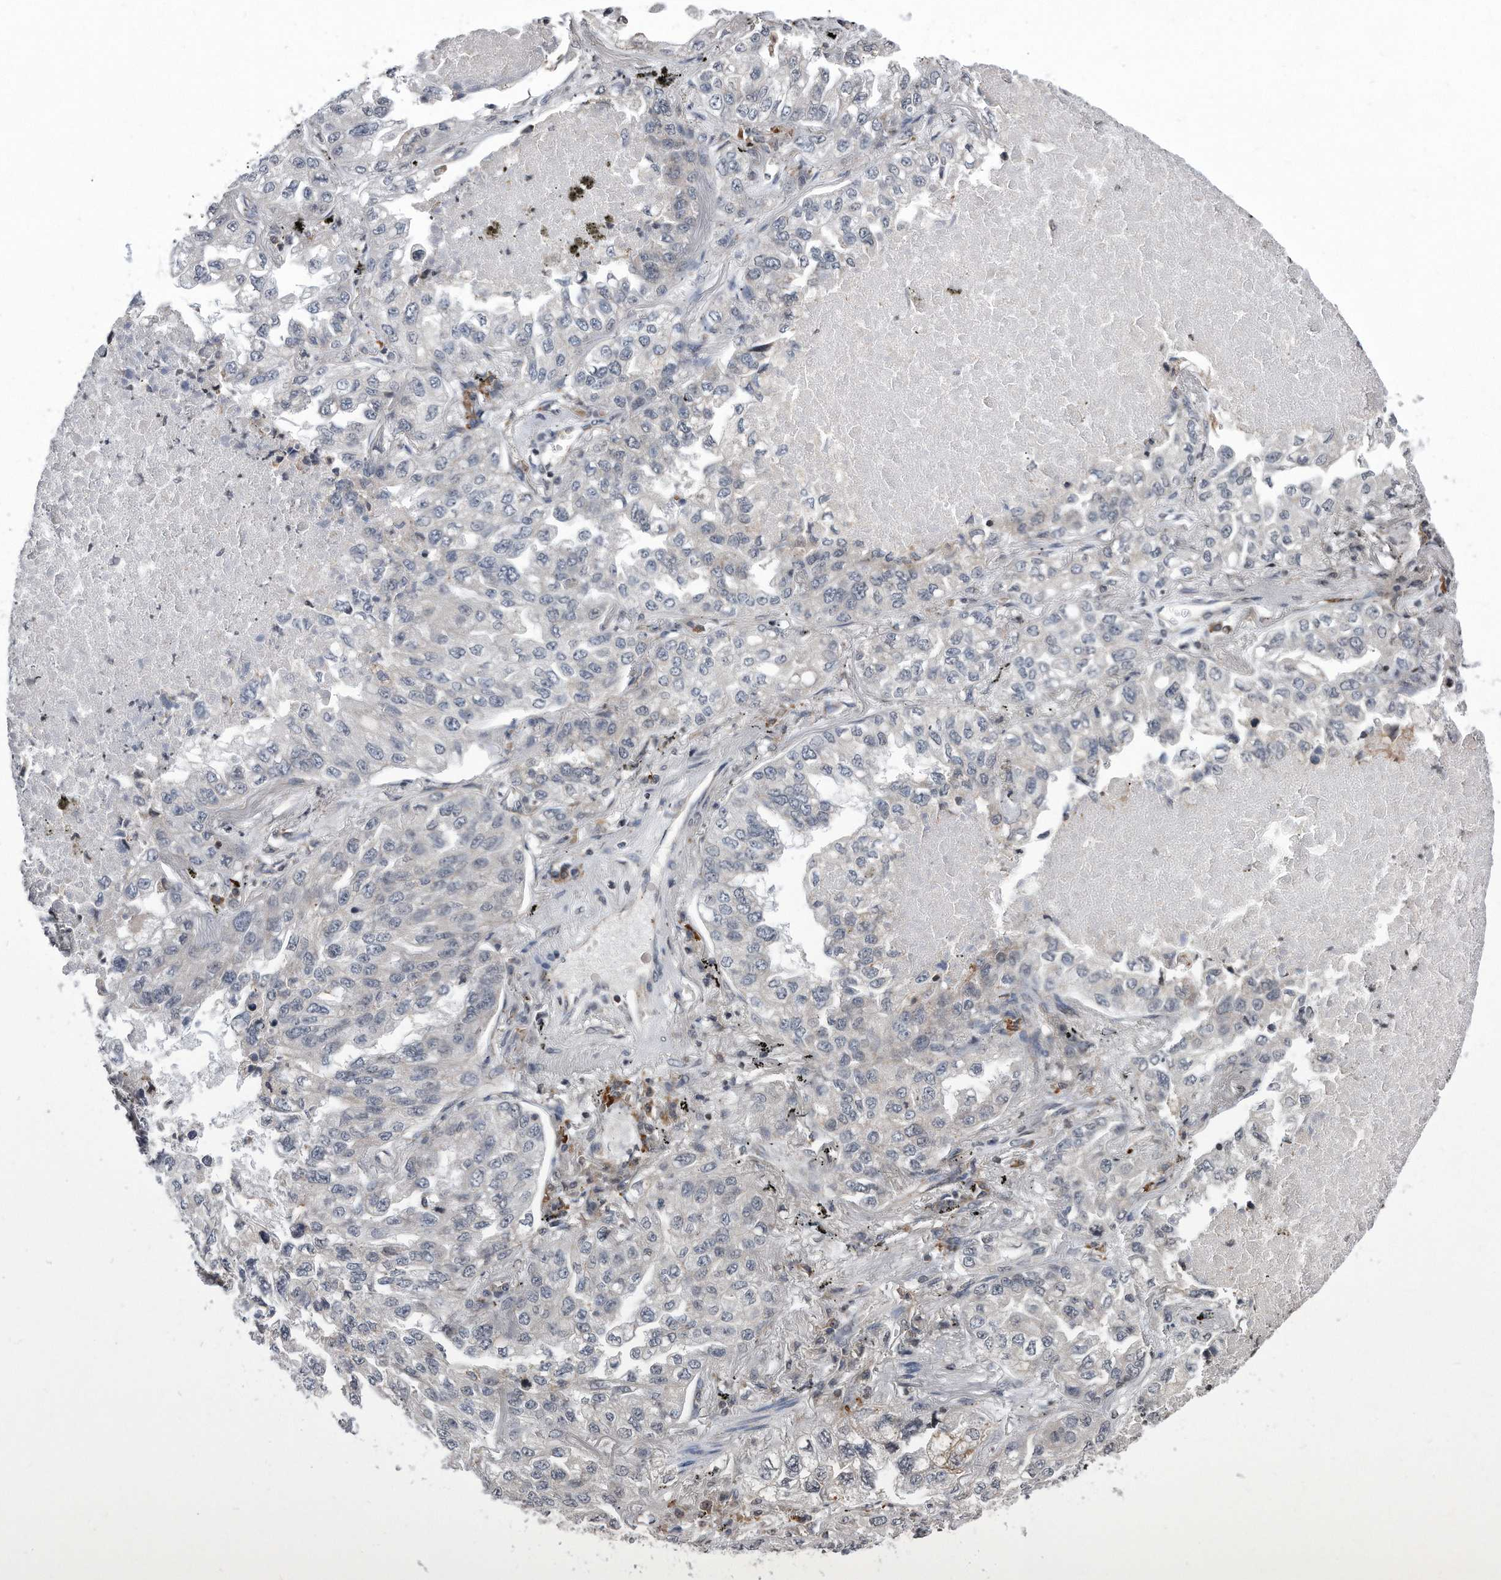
{"staining": {"intensity": "negative", "quantity": "none", "location": "none"}, "tissue": "lung cancer", "cell_type": "Tumor cells", "image_type": "cancer", "snomed": [{"axis": "morphology", "description": "Adenocarcinoma, NOS"}, {"axis": "topography", "description": "Lung"}], "caption": "Immunohistochemistry of human lung cancer displays no expression in tumor cells.", "gene": "DAB1", "patient": {"sex": "male", "age": 65}}